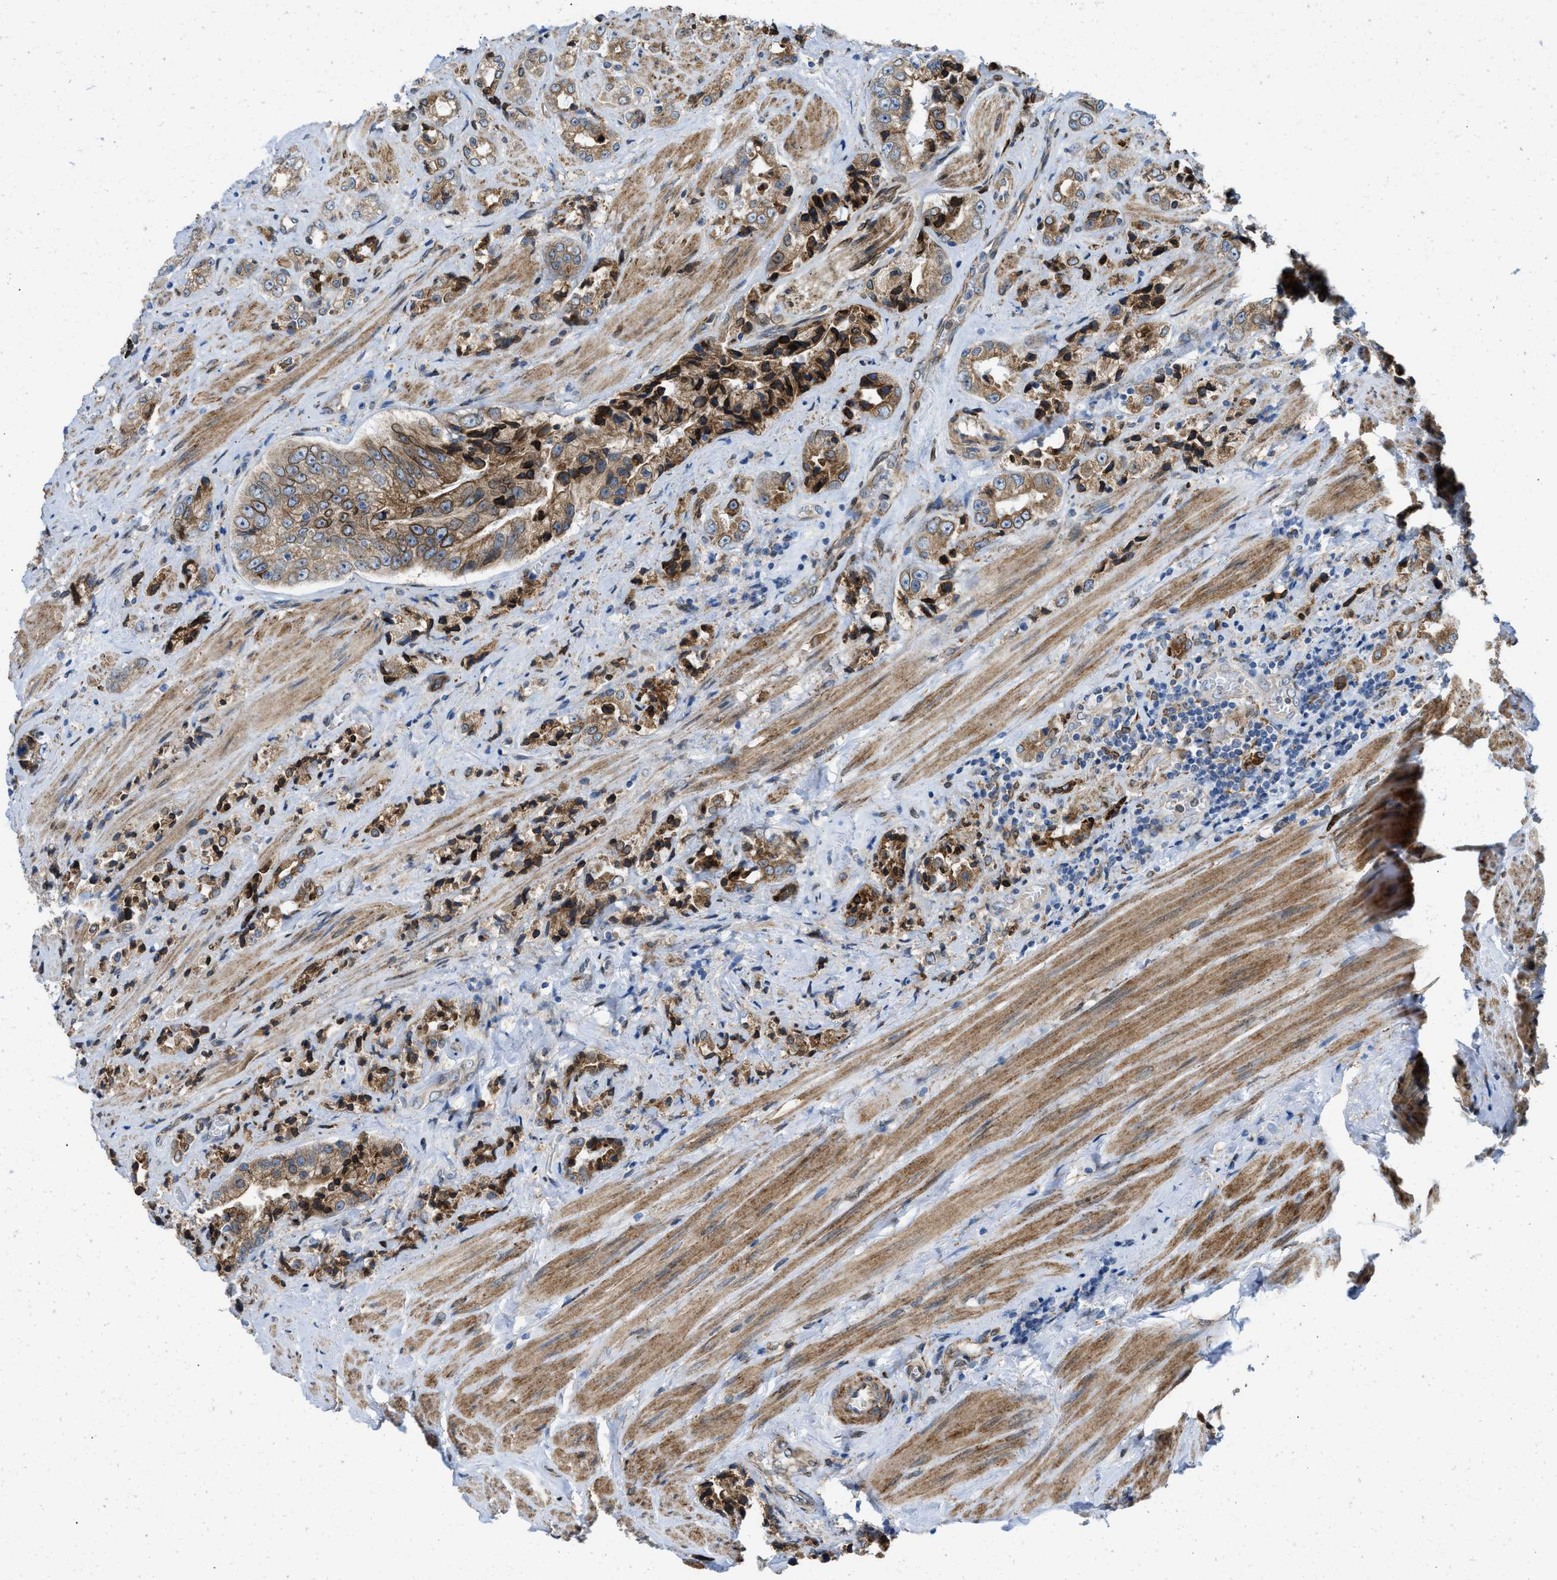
{"staining": {"intensity": "moderate", "quantity": ">75%", "location": "cytoplasmic/membranous"}, "tissue": "prostate cancer", "cell_type": "Tumor cells", "image_type": "cancer", "snomed": [{"axis": "morphology", "description": "Adenocarcinoma, High grade"}, {"axis": "topography", "description": "Prostate"}], "caption": "Prostate high-grade adenocarcinoma tissue displays moderate cytoplasmic/membranous positivity in about >75% of tumor cells (DAB IHC, brown staining for protein, blue staining for nuclei).", "gene": "ERLIN2", "patient": {"sex": "male", "age": 61}}